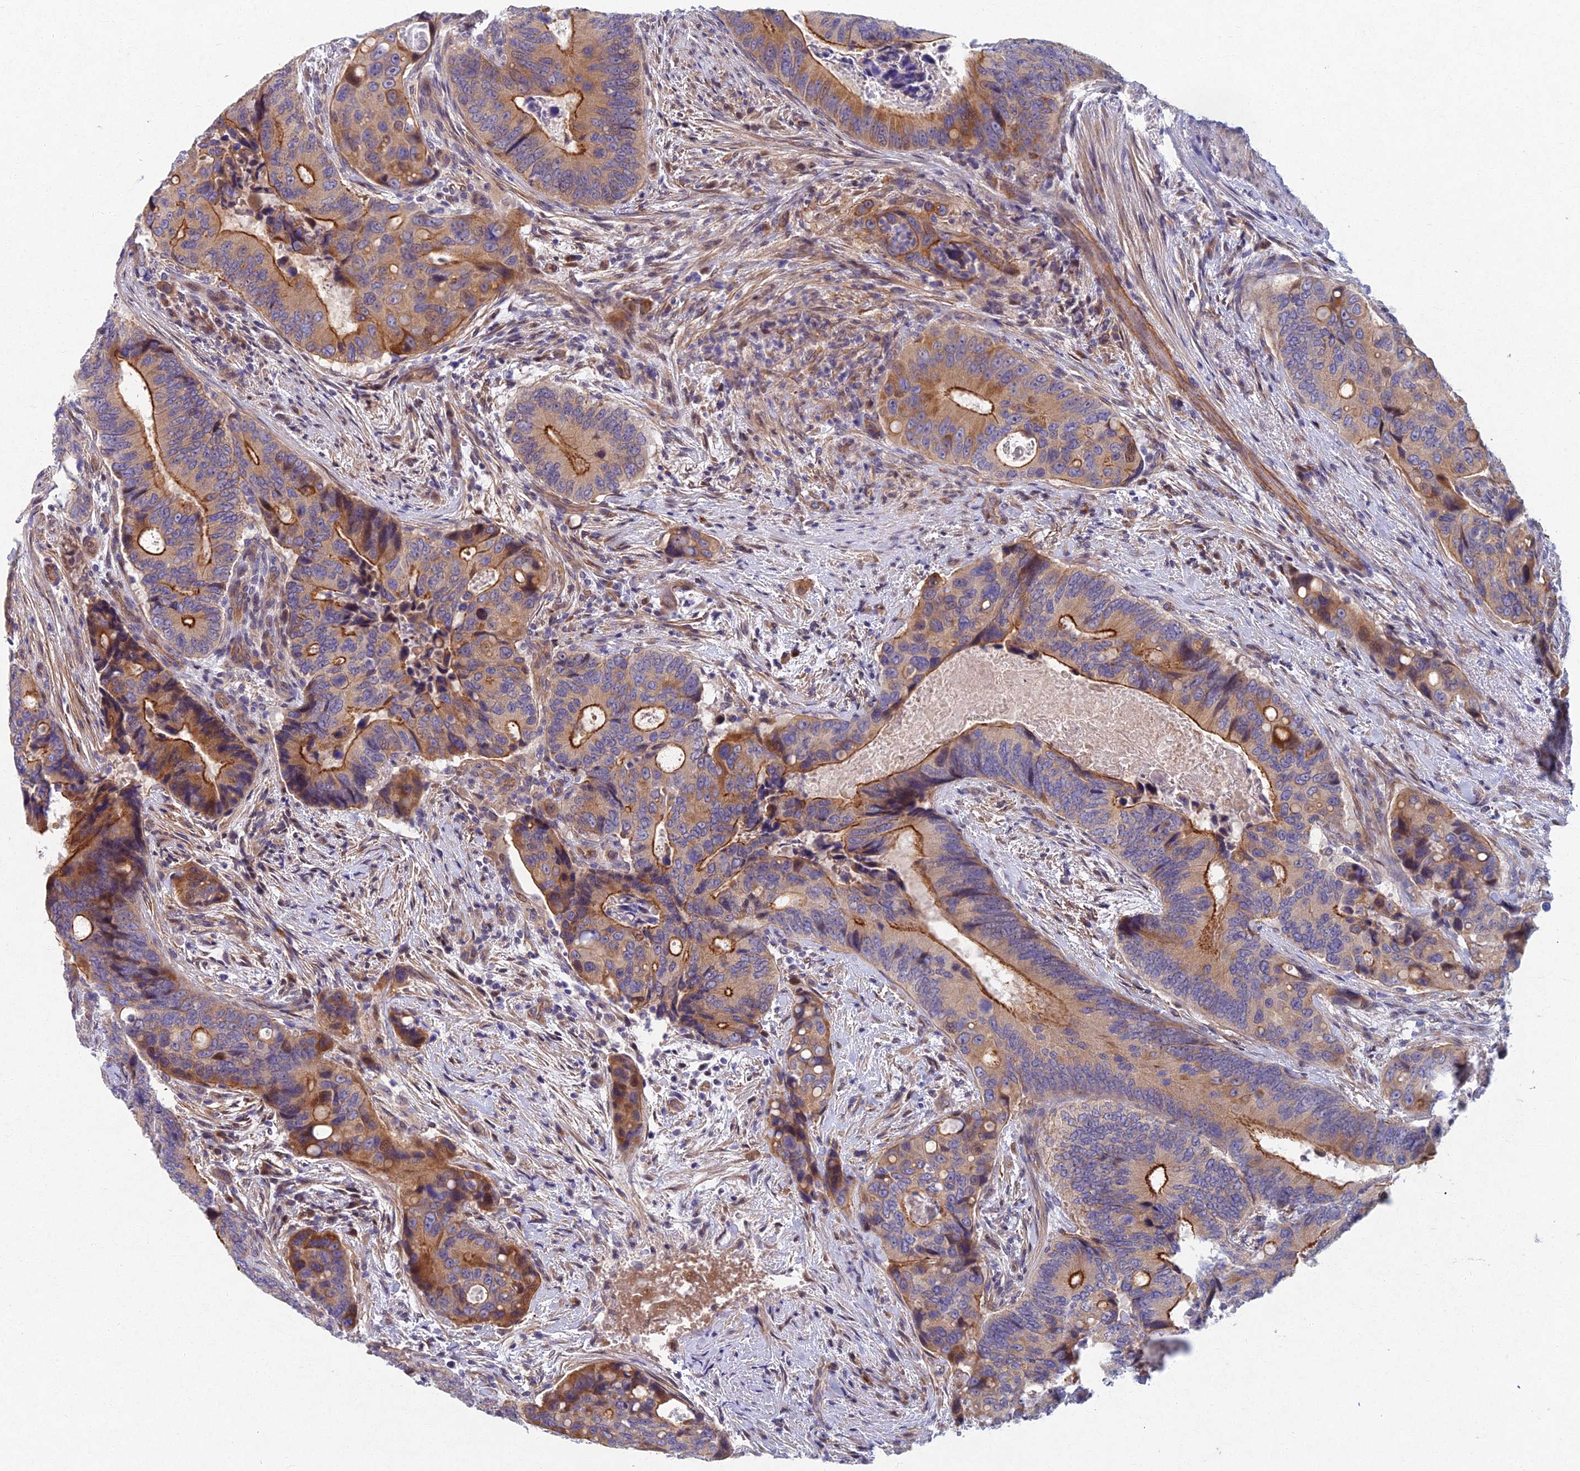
{"staining": {"intensity": "strong", "quantity": "25%-75%", "location": "cytoplasmic/membranous"}, "tissue": "colorectal cancer", "cell_type": "Tumor cells", "image_type": "cancer", "snomed": [{"axis": "morphology", "description": "Adenocarcinoma, NOS"}, {"axis": "topography", "description": "Colon"}], "caption": "The image exhibits immunohistochemical staining of colorectal adenocarcinoma. There is strong cytoplasmic/membranous staining is appreciated in about 25%-75% of tumor cells.", "gene": "RHBDL2", "patient": {"sex": "male", "age": 84}}